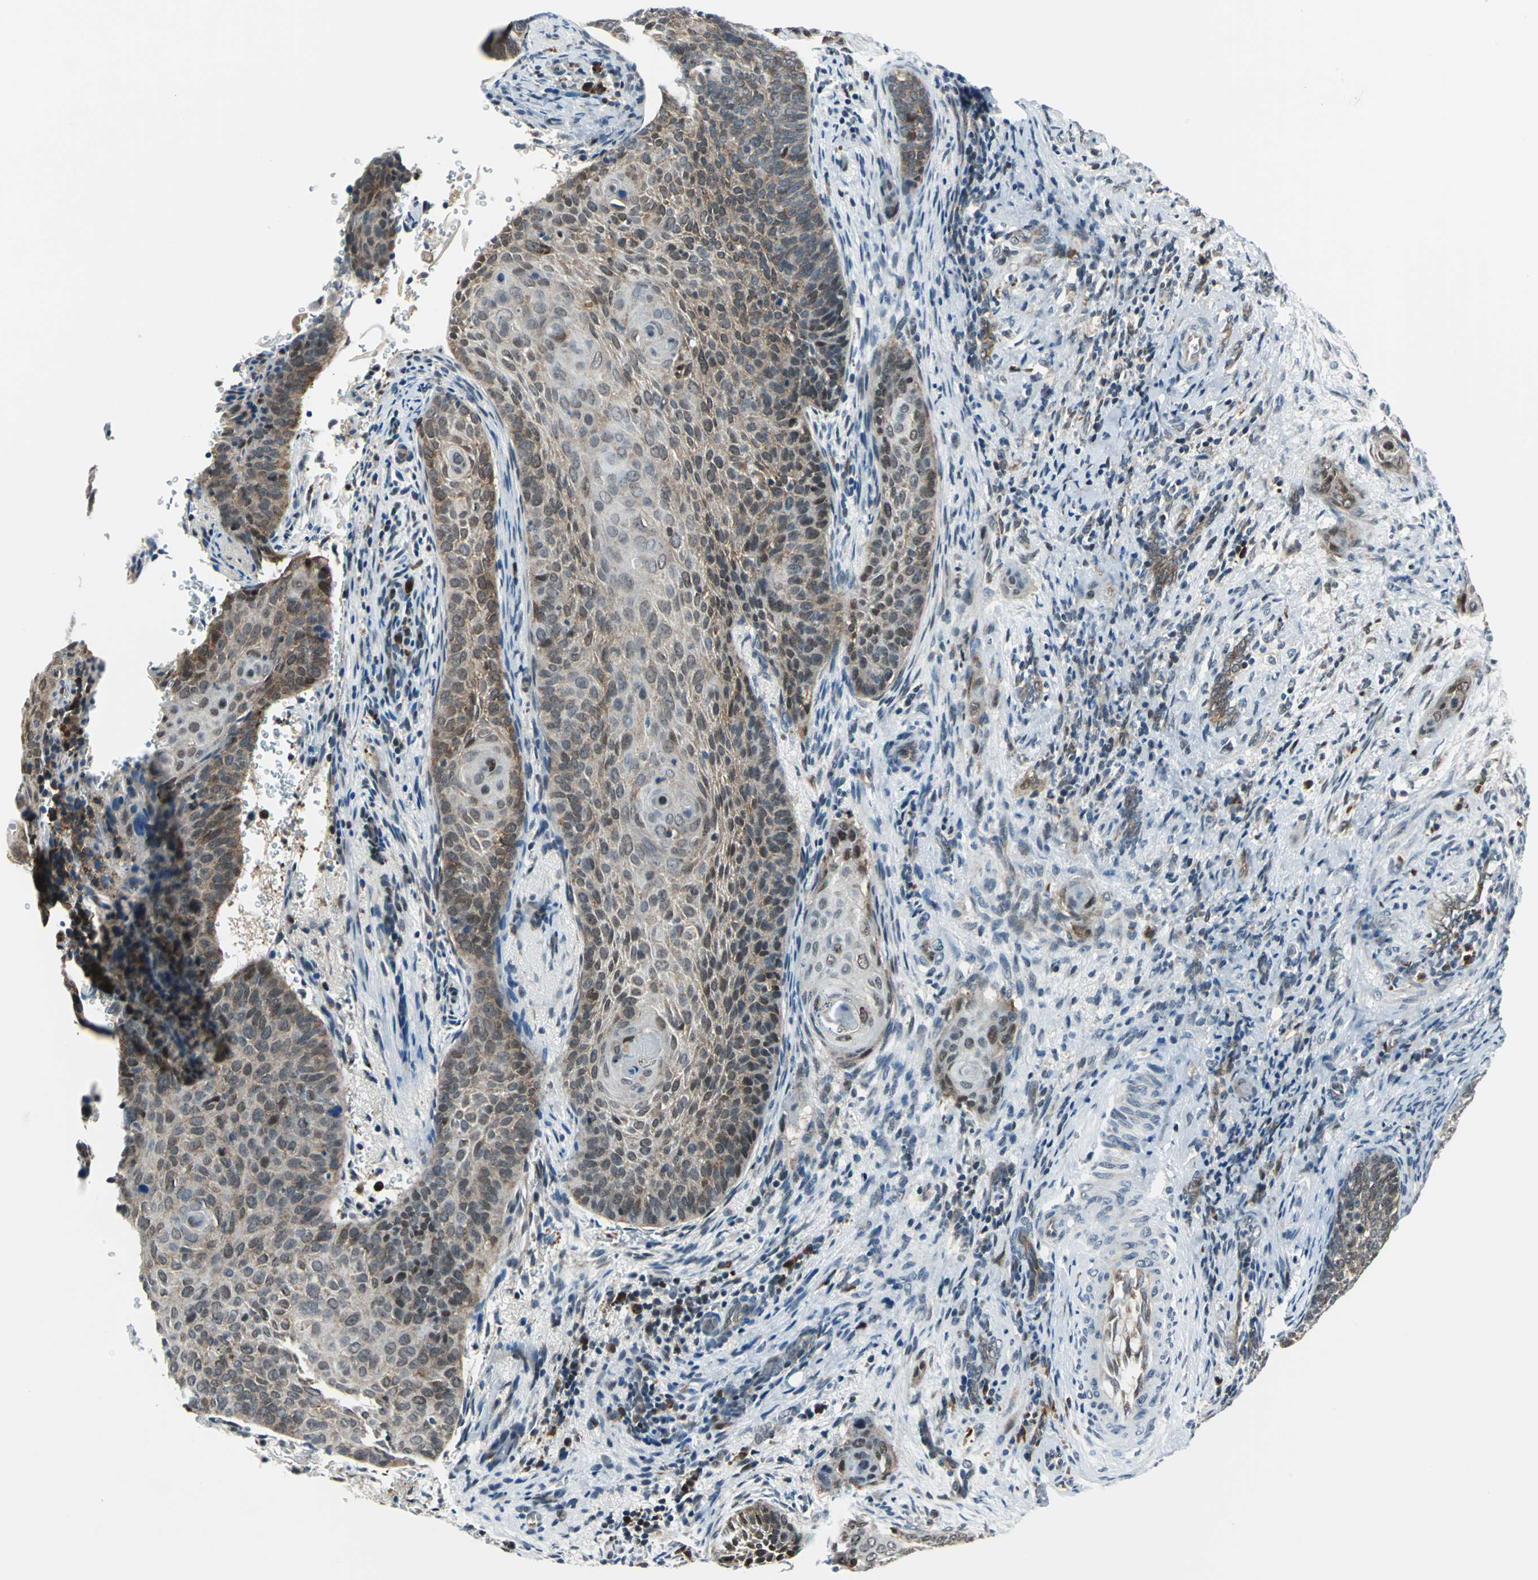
{"staining": {"intensity": "moderate", "quantity": "25%-75%", "location": "cytoplasmic/membranous,nuclear"}, "tissue": "cervical cancer", "cell_type": "Tumor cells", "image_type": "cancer", "snomed": [{"axis": "morphology", "description": "Squamous cell carcinoma, NOS"}, {"axis": "topography", "description": "Cervix"}], "caption": "Immunohistochemistry staining of cervical cancer, which shows medium levels of moderate cytoplasmic/membranous and nuclear positivity in approximately 25%-75% of tumor cells indicating moderate cytoplasmic/membranous and nuclear protein positivity. The staining was performed using DAB (brown) for protein detection and nuclei were counterstained in hematoxylin (blue).", "gene": "POLR3K", "patient": {"sex": "female", "age": 33}}